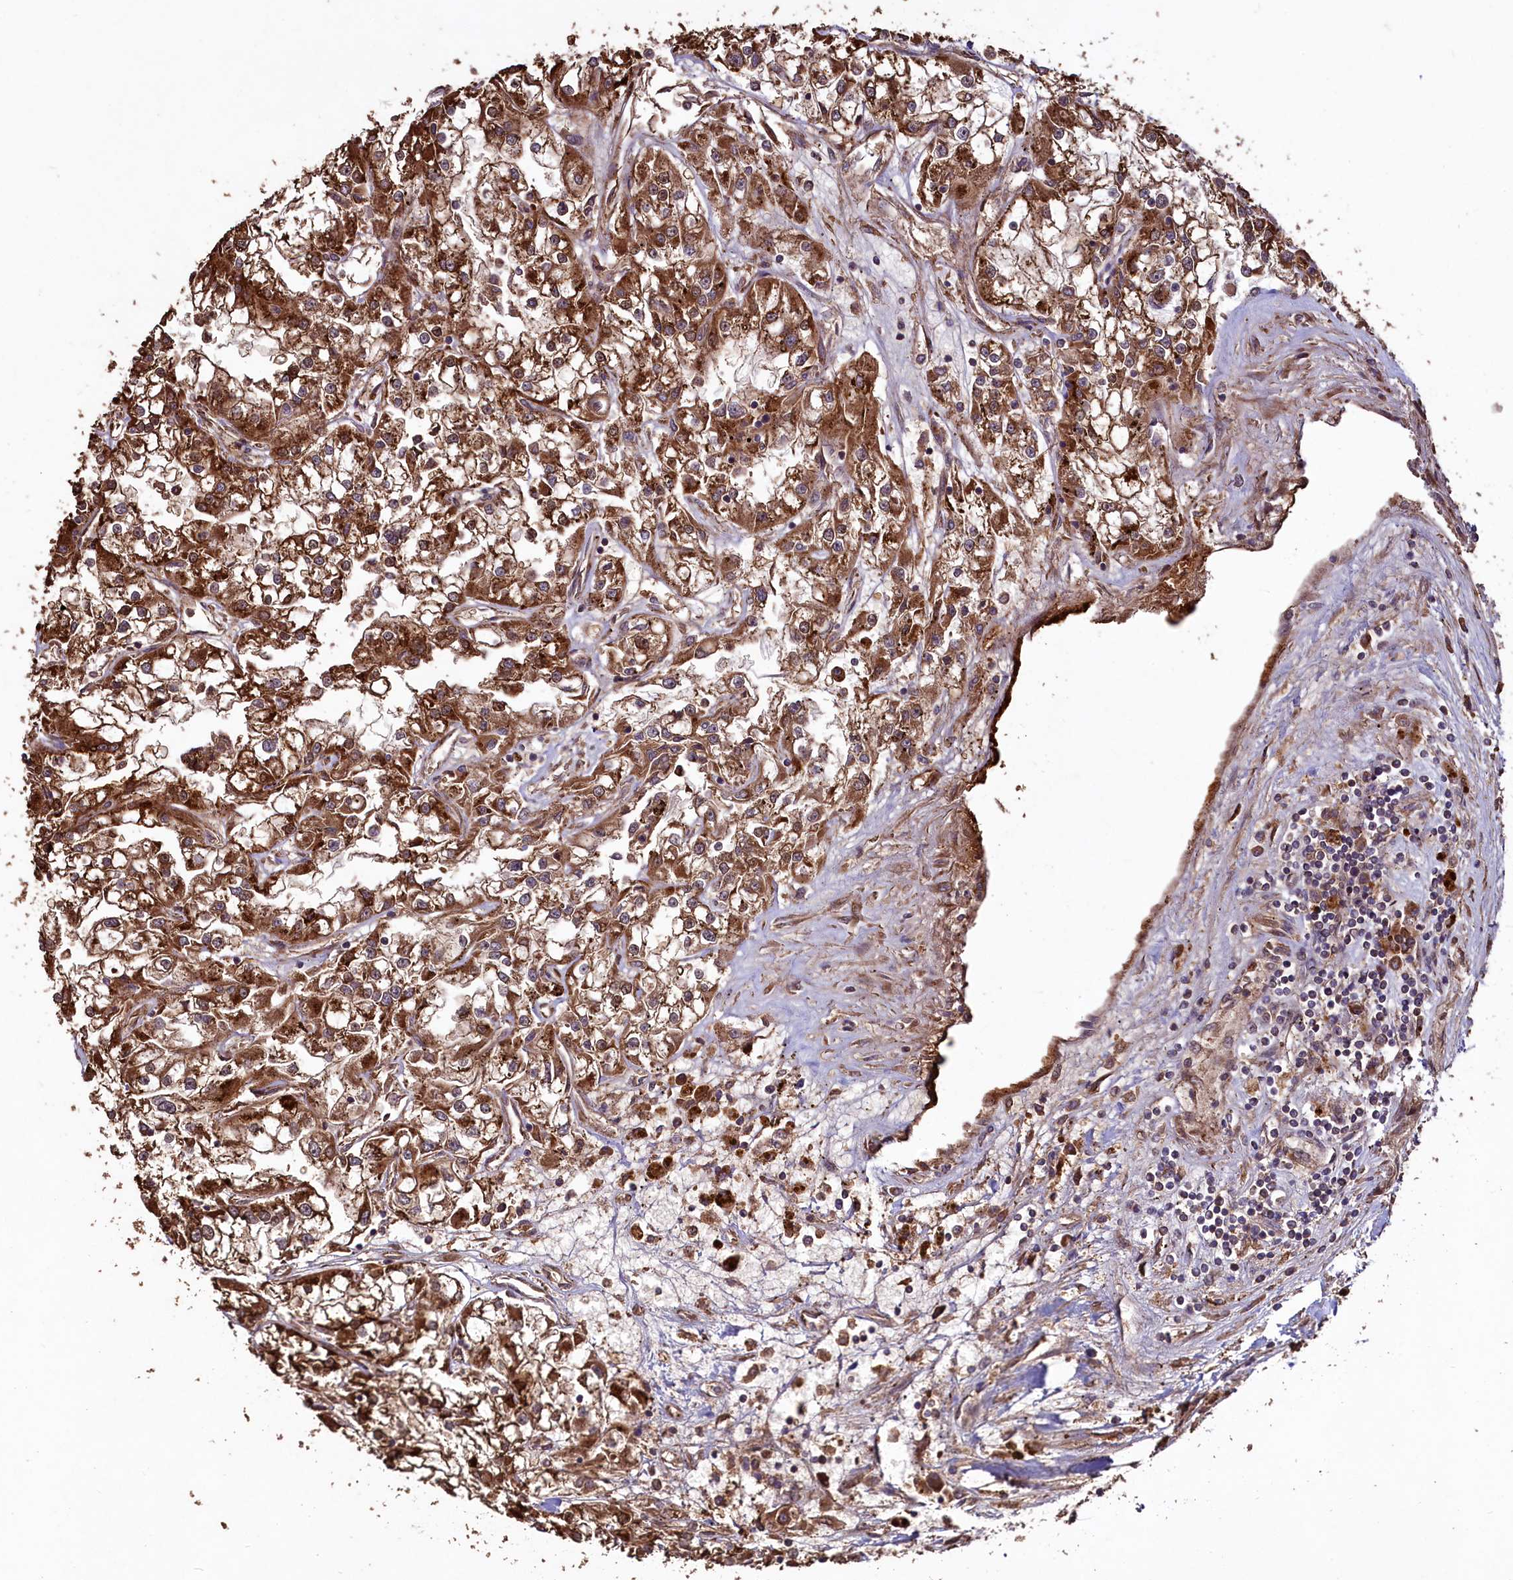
{"staining": {"intensity": "strong", "quantity": ">75%", "location": "cytoplasmic/membranous"}, "tissue": "renal cancer", "cell_type": "Tumor cells", "image_type": "cancer", "snomed": [{"axis": "morphology", "description": "Adenocarcinoma, NOS"}, {"axis": "topography", "description": "Kidney"}], "caption": "Brown immunohistochemical staining in renal cancer displays strong cytoplasmic/membranous expression in about >75% of tumor cells. (Stains: DAB (3,3'-diaminobenzidine) in brown, nuclei in blue, Microscopy: brightfield microscopy at high magnification).", "gene": "TMEM98", "patient": {"sex": "female", "age": 52}}